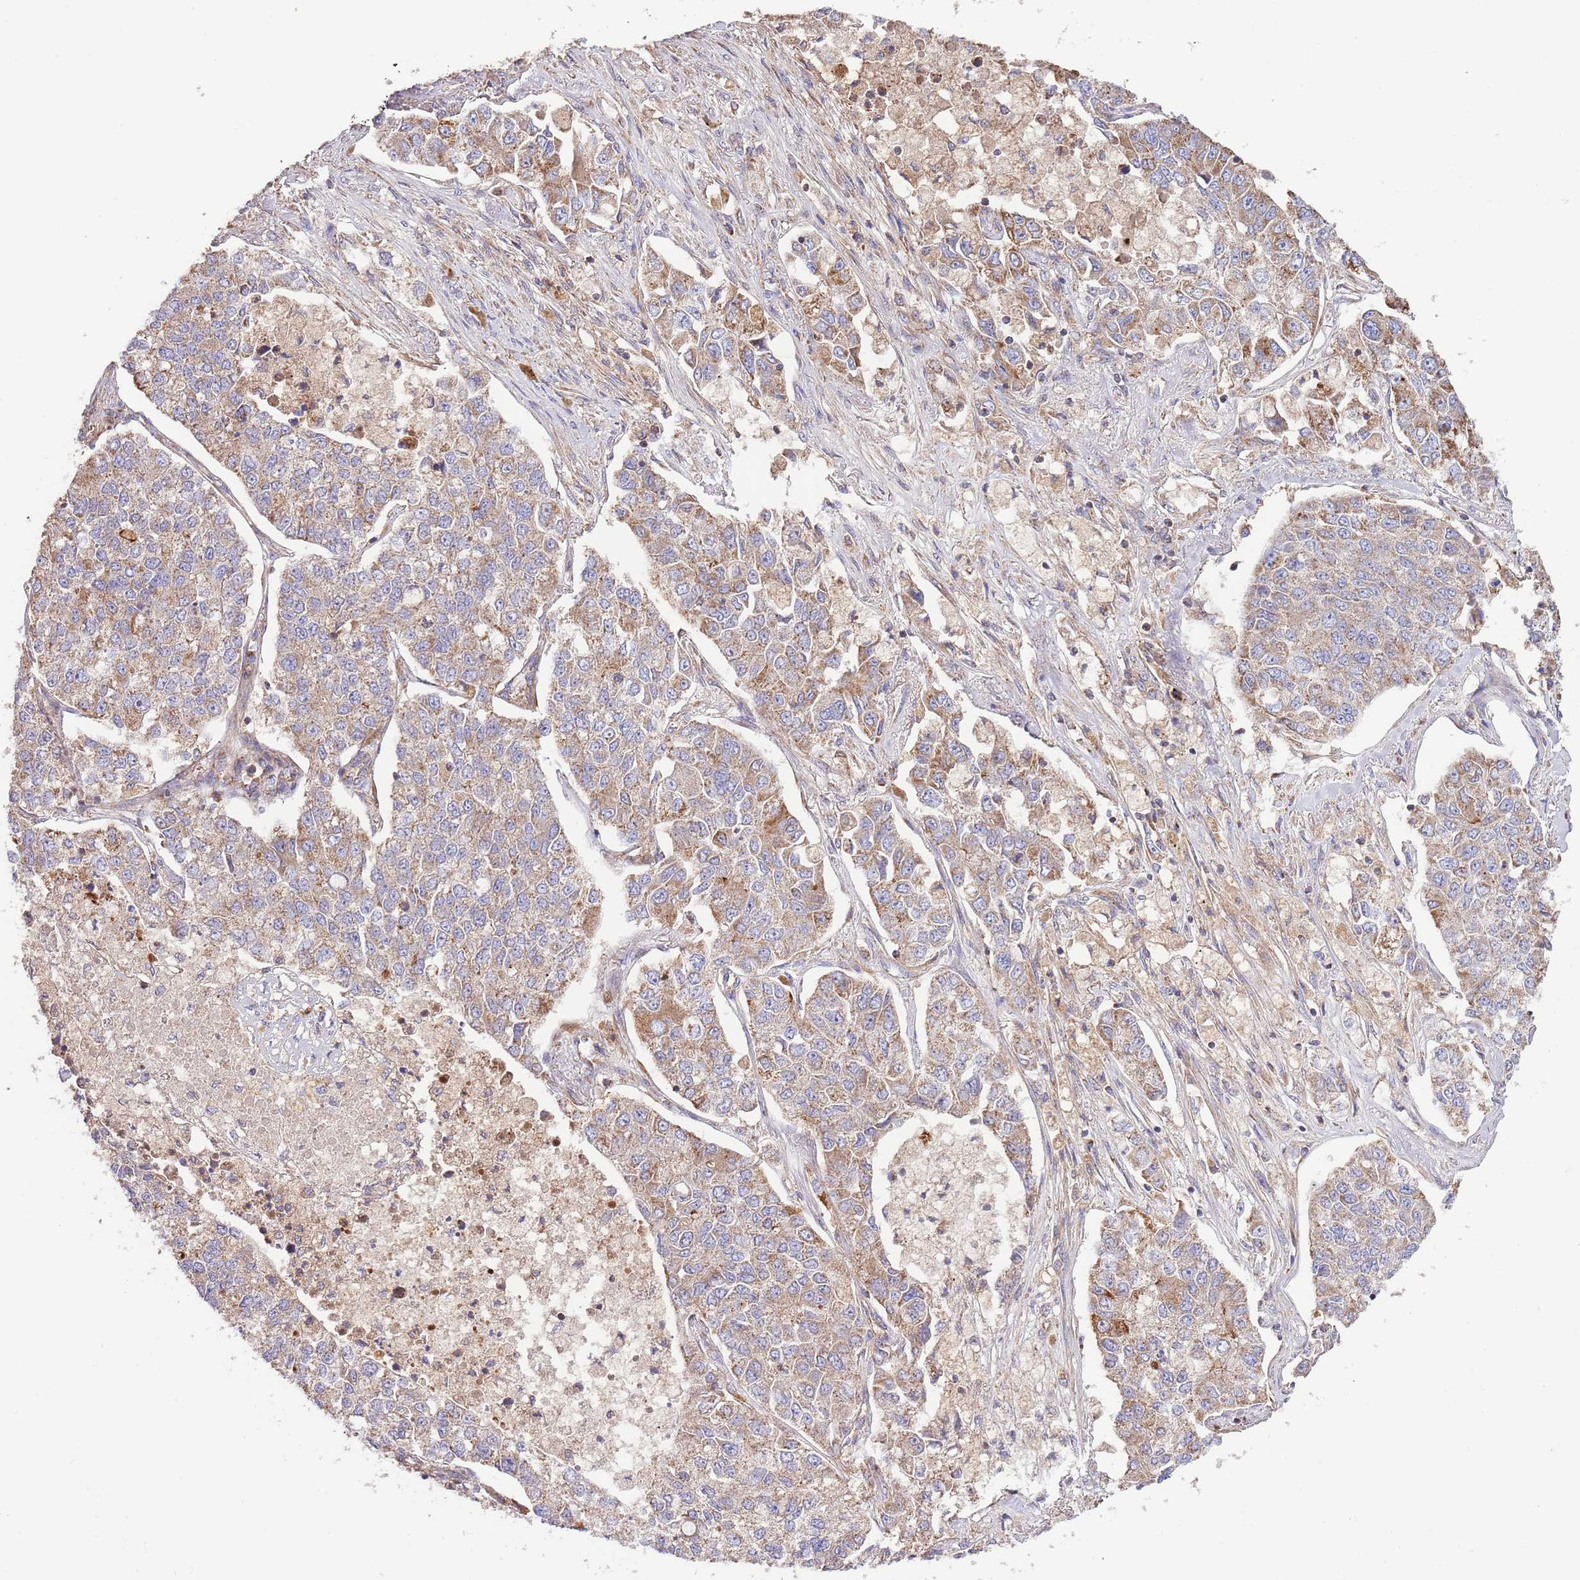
{"staining": {"intensity": "moderate", "quantity": ">75%", "location": "cytoplasmic/membranous"}, "tissue": "lung cancer", "cell_type": "Tumor cells", "image_type": "cancer", "snomed": [{"axis": "morphology", "description": "Adenocarcinoma, NOS"}, {"axis": "topography", "description": "Lung"}], "caption": "Immunohistochemical staining of lung cancer (adenocarcinoma) reveals medium levels of moderate cytoplasmic/membranous protein positivity in about >75% of tumor cells. (Brightfield microscopy of DAB IHC at high magnification).", "gene": "DNAJA3", "patient": {"sex": "male", "age": 49}}